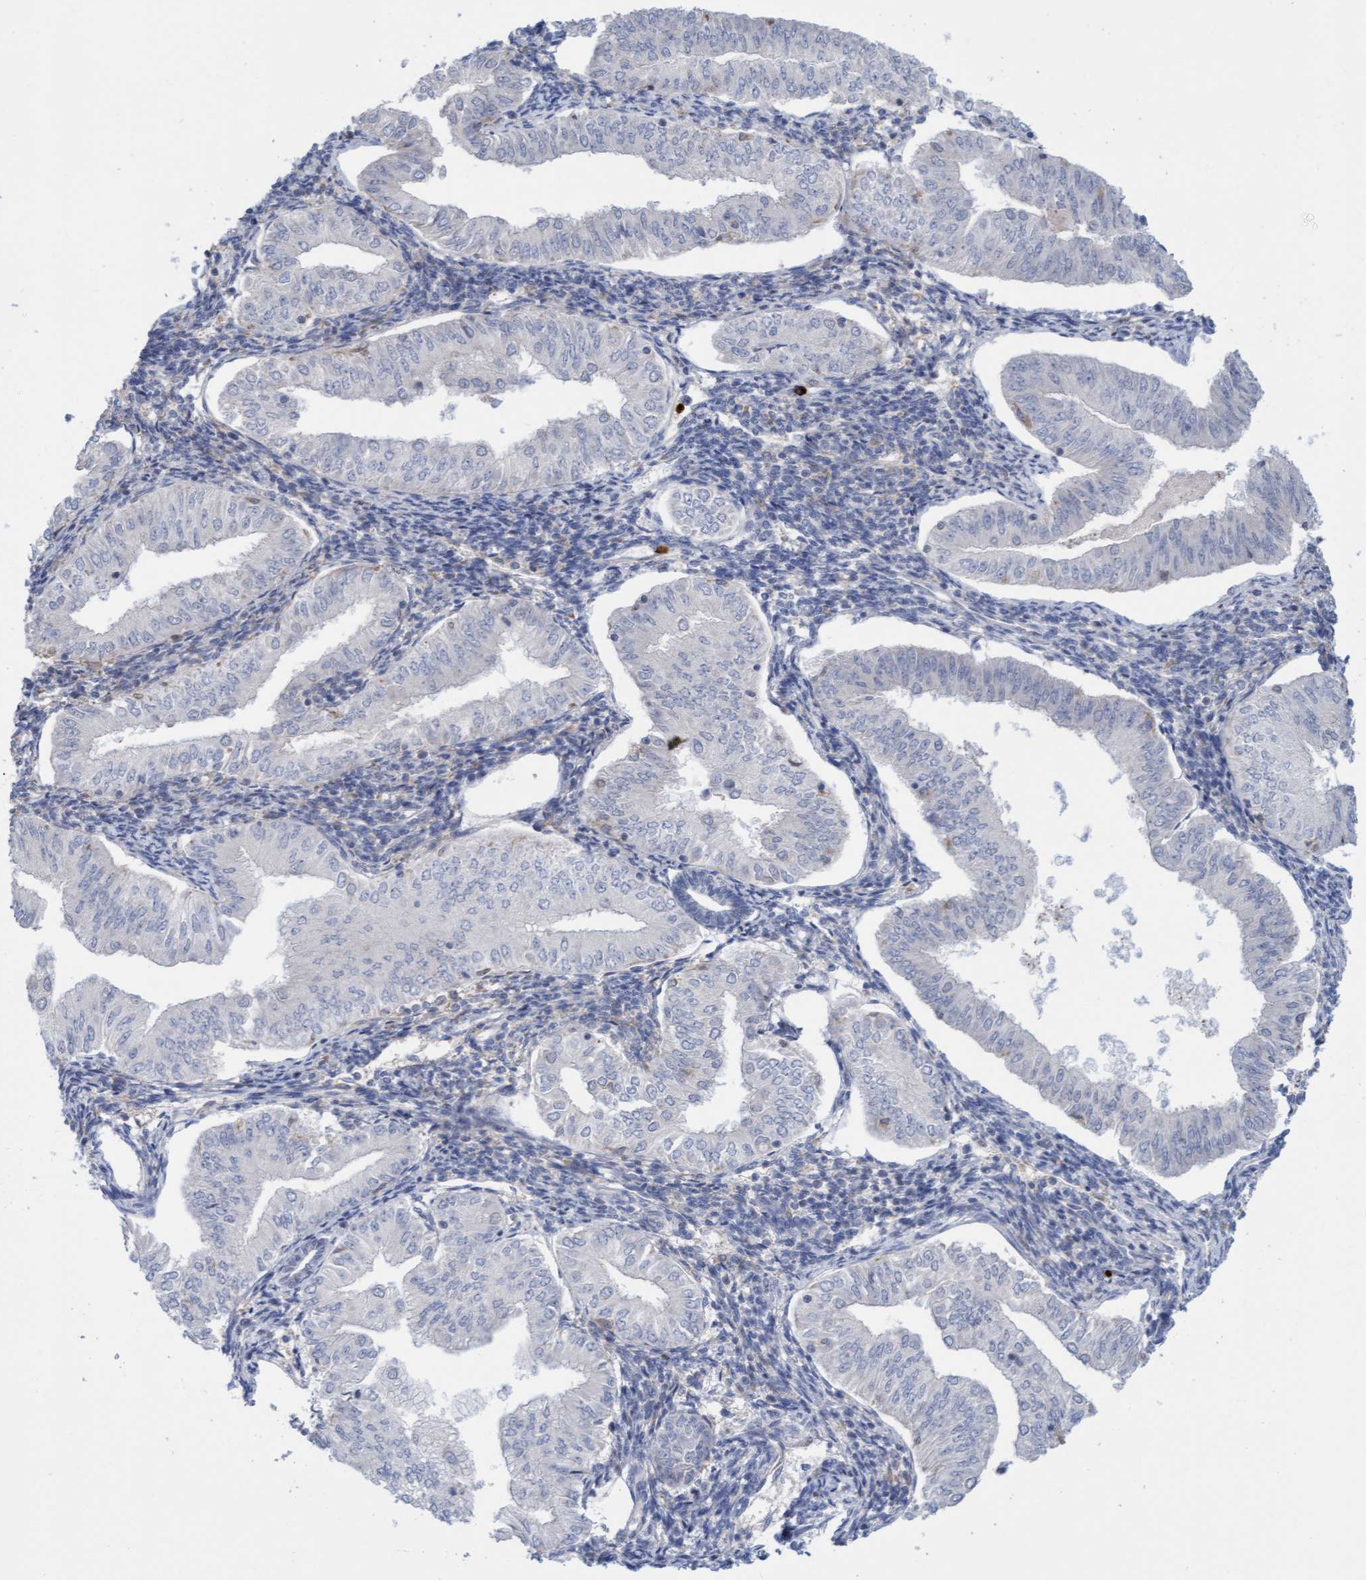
{"staining": {"intensity": "negative", "quantity": "none", "location": "none"}, "tissue": "endometrial cancer", "cell_type": "Tumor cells", "image_type": "cancer", "snomed": [{"axis": "morphology", "description": "Normal tissue, NOS"}, {"axis": "morphology", "description": "Adenocarcinoma, NOS"}, {"axis": "topography", "description": "Endometrium"}], "caption": "The histopathology image displays no staining of tumor cells in endometrial adenocarcinoma.", "gene": "MMP8", "patient": {"sex": "female", "age": 53}}